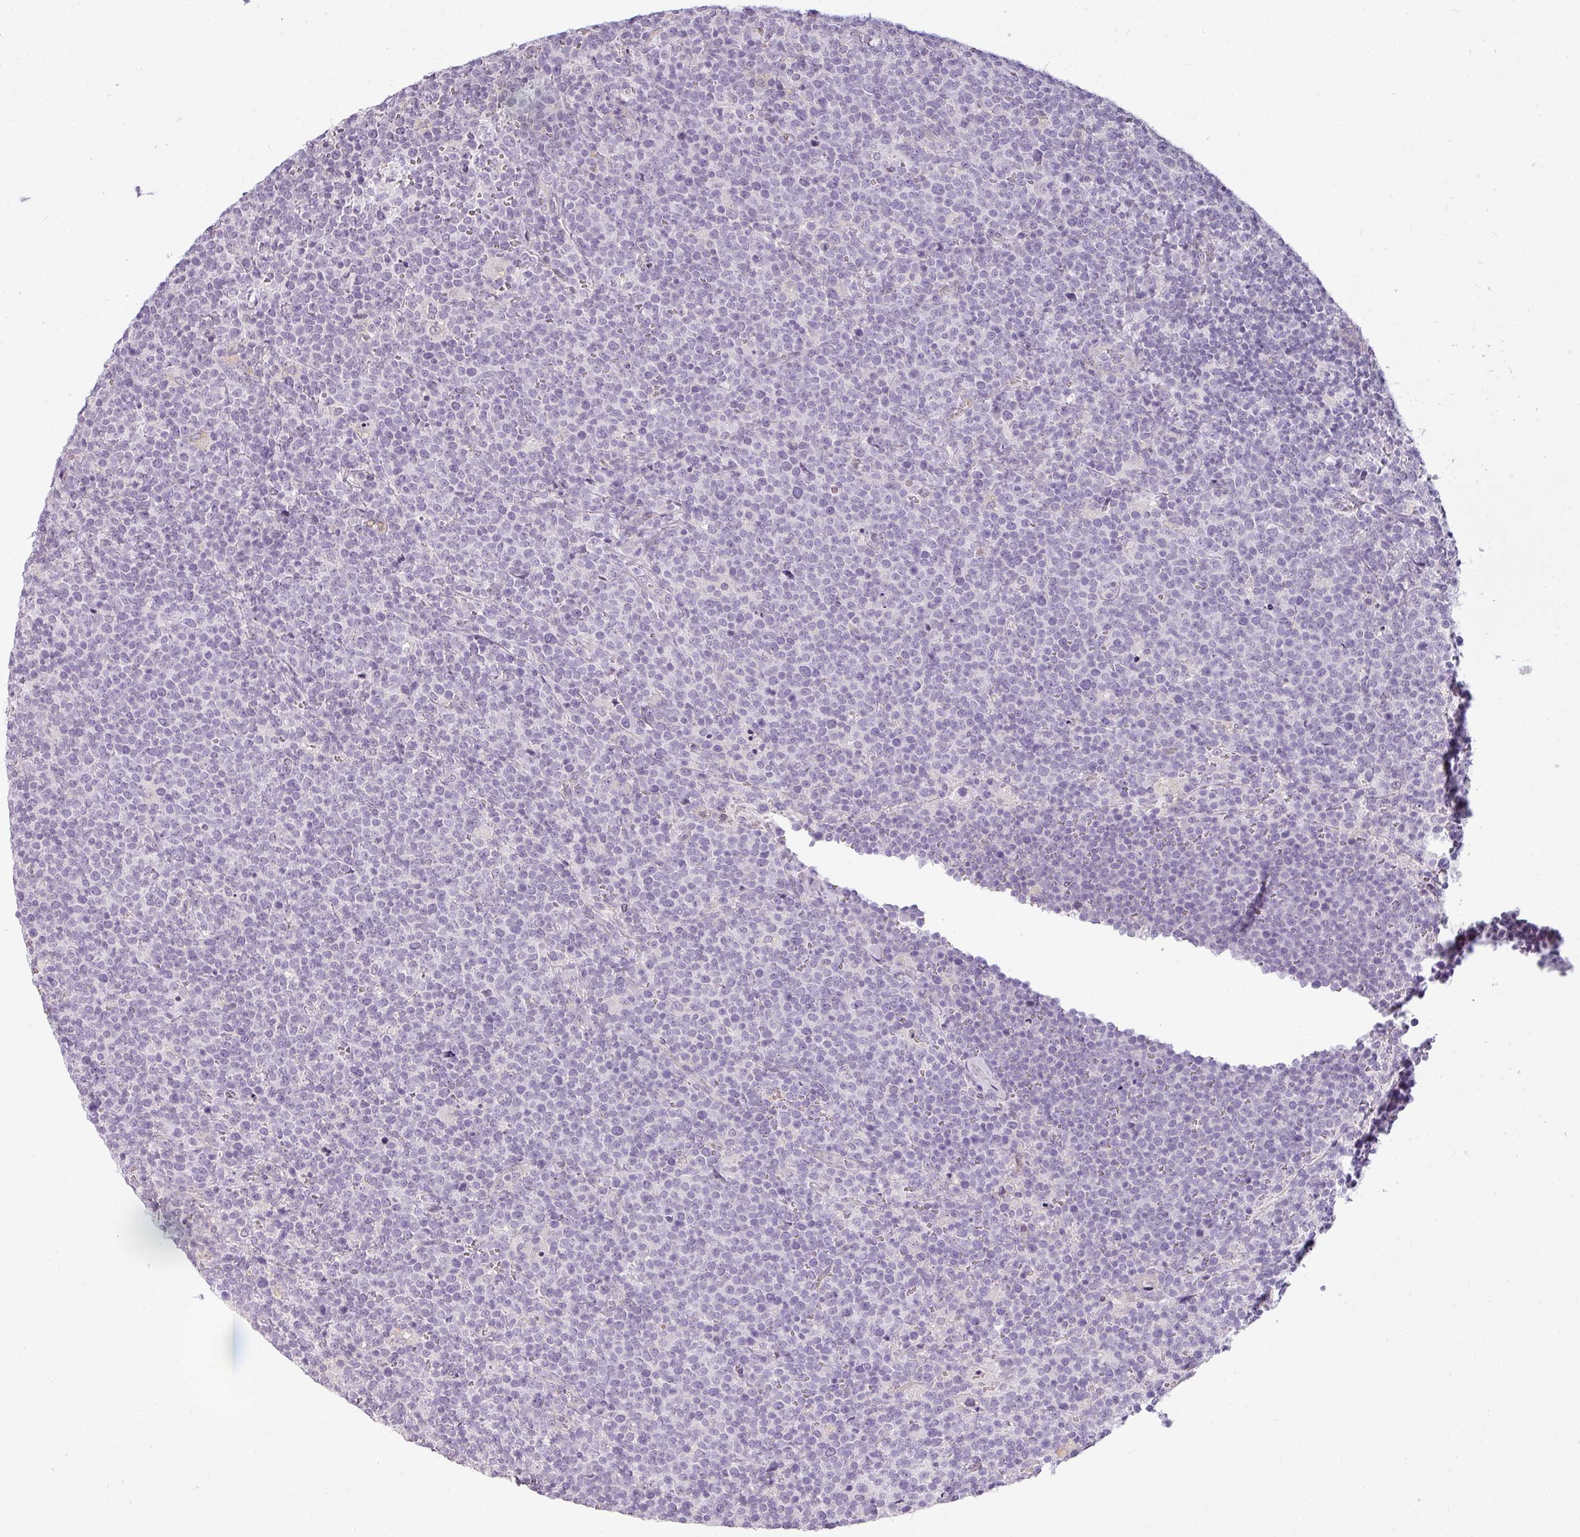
{"staining": {"intensity": "negative", "quantity": "none", "location": "none"}, "tissue": "lymphoma", "cell_type": "Tumor cells", "image_type": "cancer", "snomed": [{"axis": "morphology", "description": "Malignant lymphoma, non-Hodgkin's type, High grade"}, {"axis": "topography", "description": "Lymph node"}], "caption": "An immunohistochemistry histopathology image of high-grade malignant lymphoma, non-Hodgkin's type is shown. There is no staining in tumor cells of high-grade malignant lymphoma, non-Hodgkin's type.", "gene": "ASB1", "patient": {"sex": "male", "age": 61}}